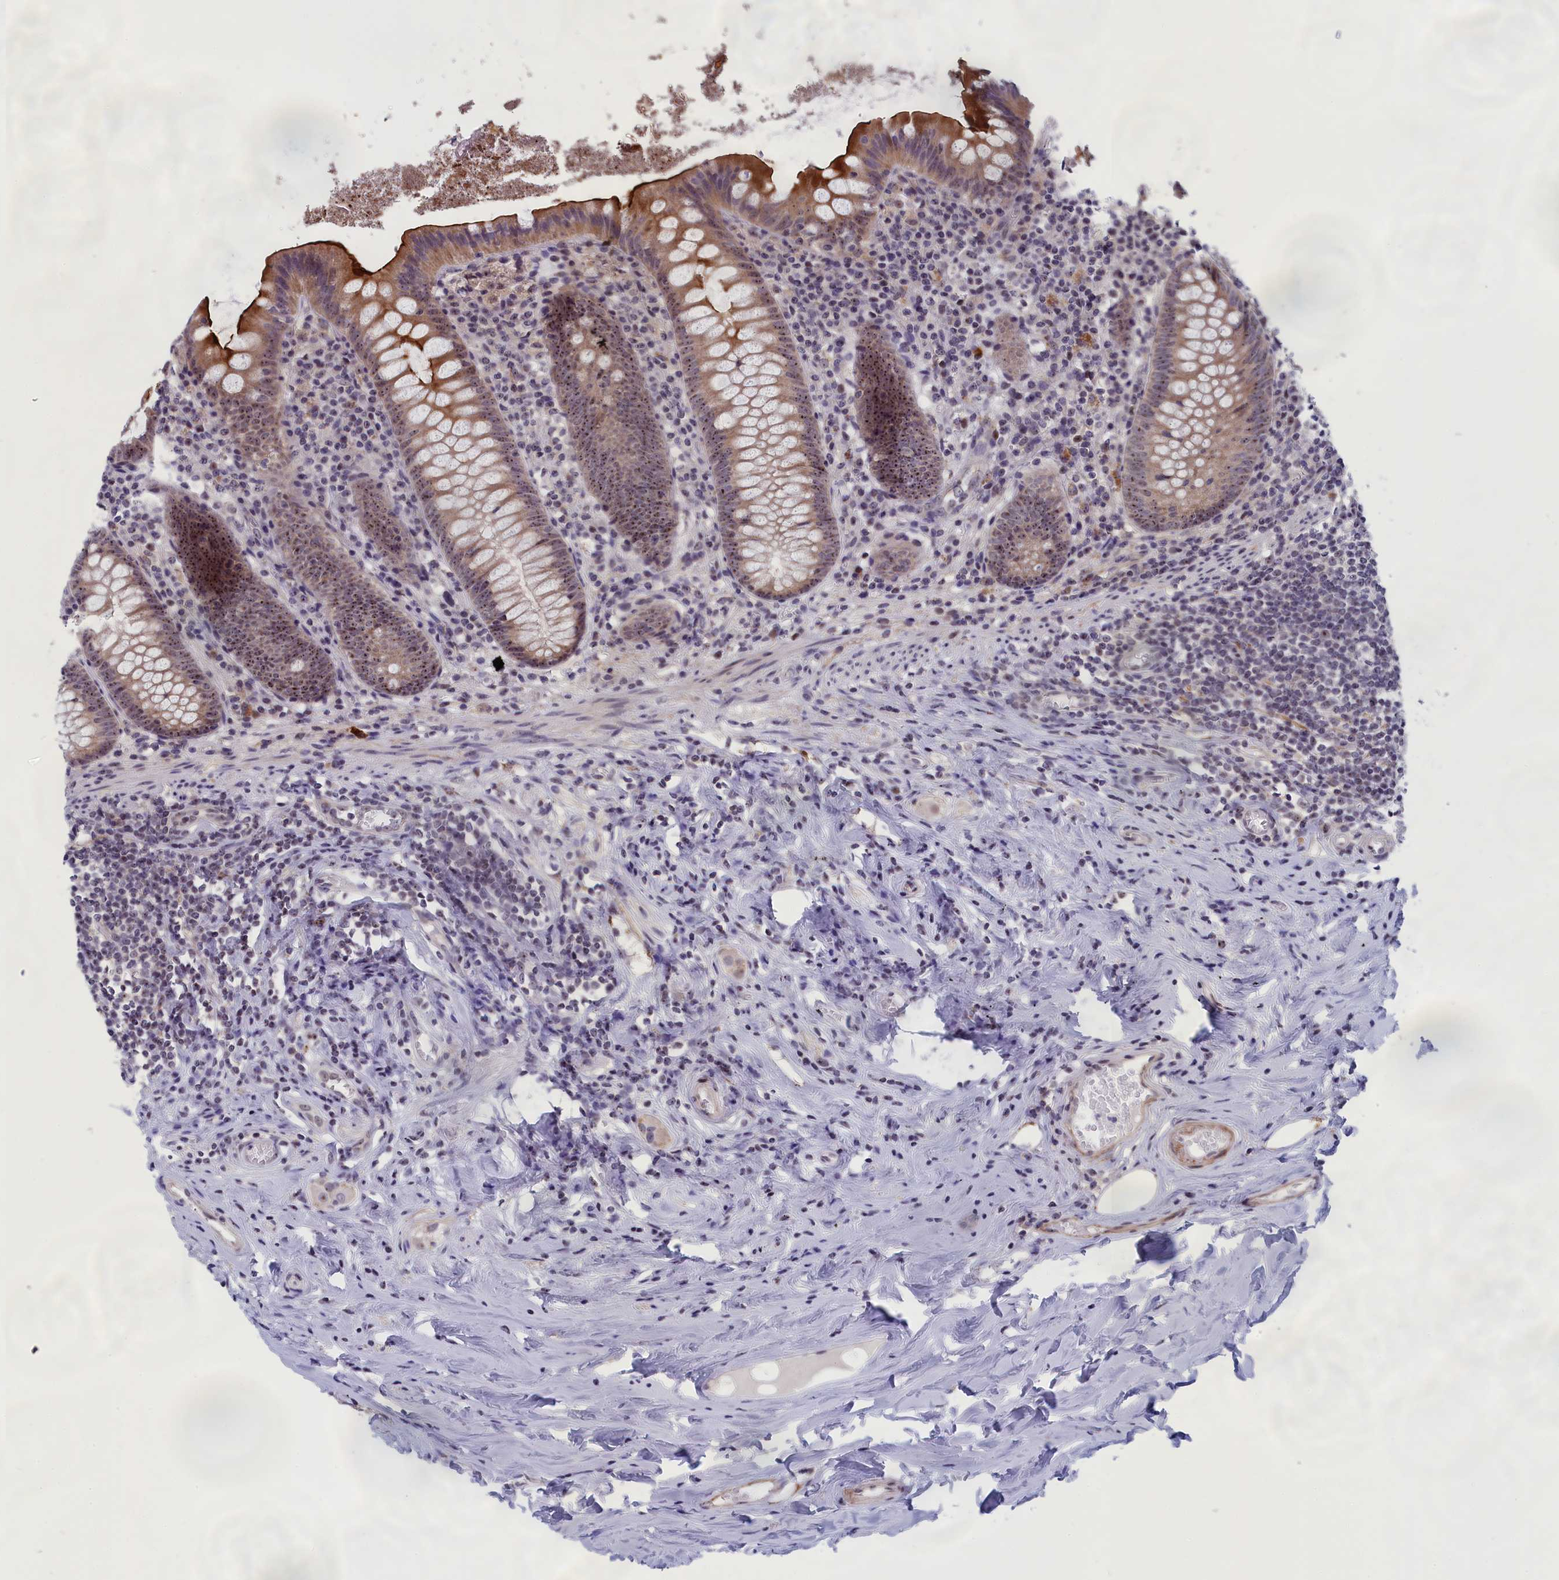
{"staining": {"intensity": "moderate", "quantity": ">75%", "location": "cytoplasmic/membranous,nuclear"}, "tissue": "appendix", "cell_type": "Glandular cells", "image_type": "normal", "snomed": [{"axis": "morphology", "description": "Normal tissue, NOS"}, {"axis": "topography", "description": "Appendix"}], "caption": "Brown immunohistochemical staining in normal appendix demonstrates moderate cytoplasmic/membranous,nuclear expression in about >75% of glandular cells.", "gene": "PPAN", "patient": {"sex": "female", "age": 51}}